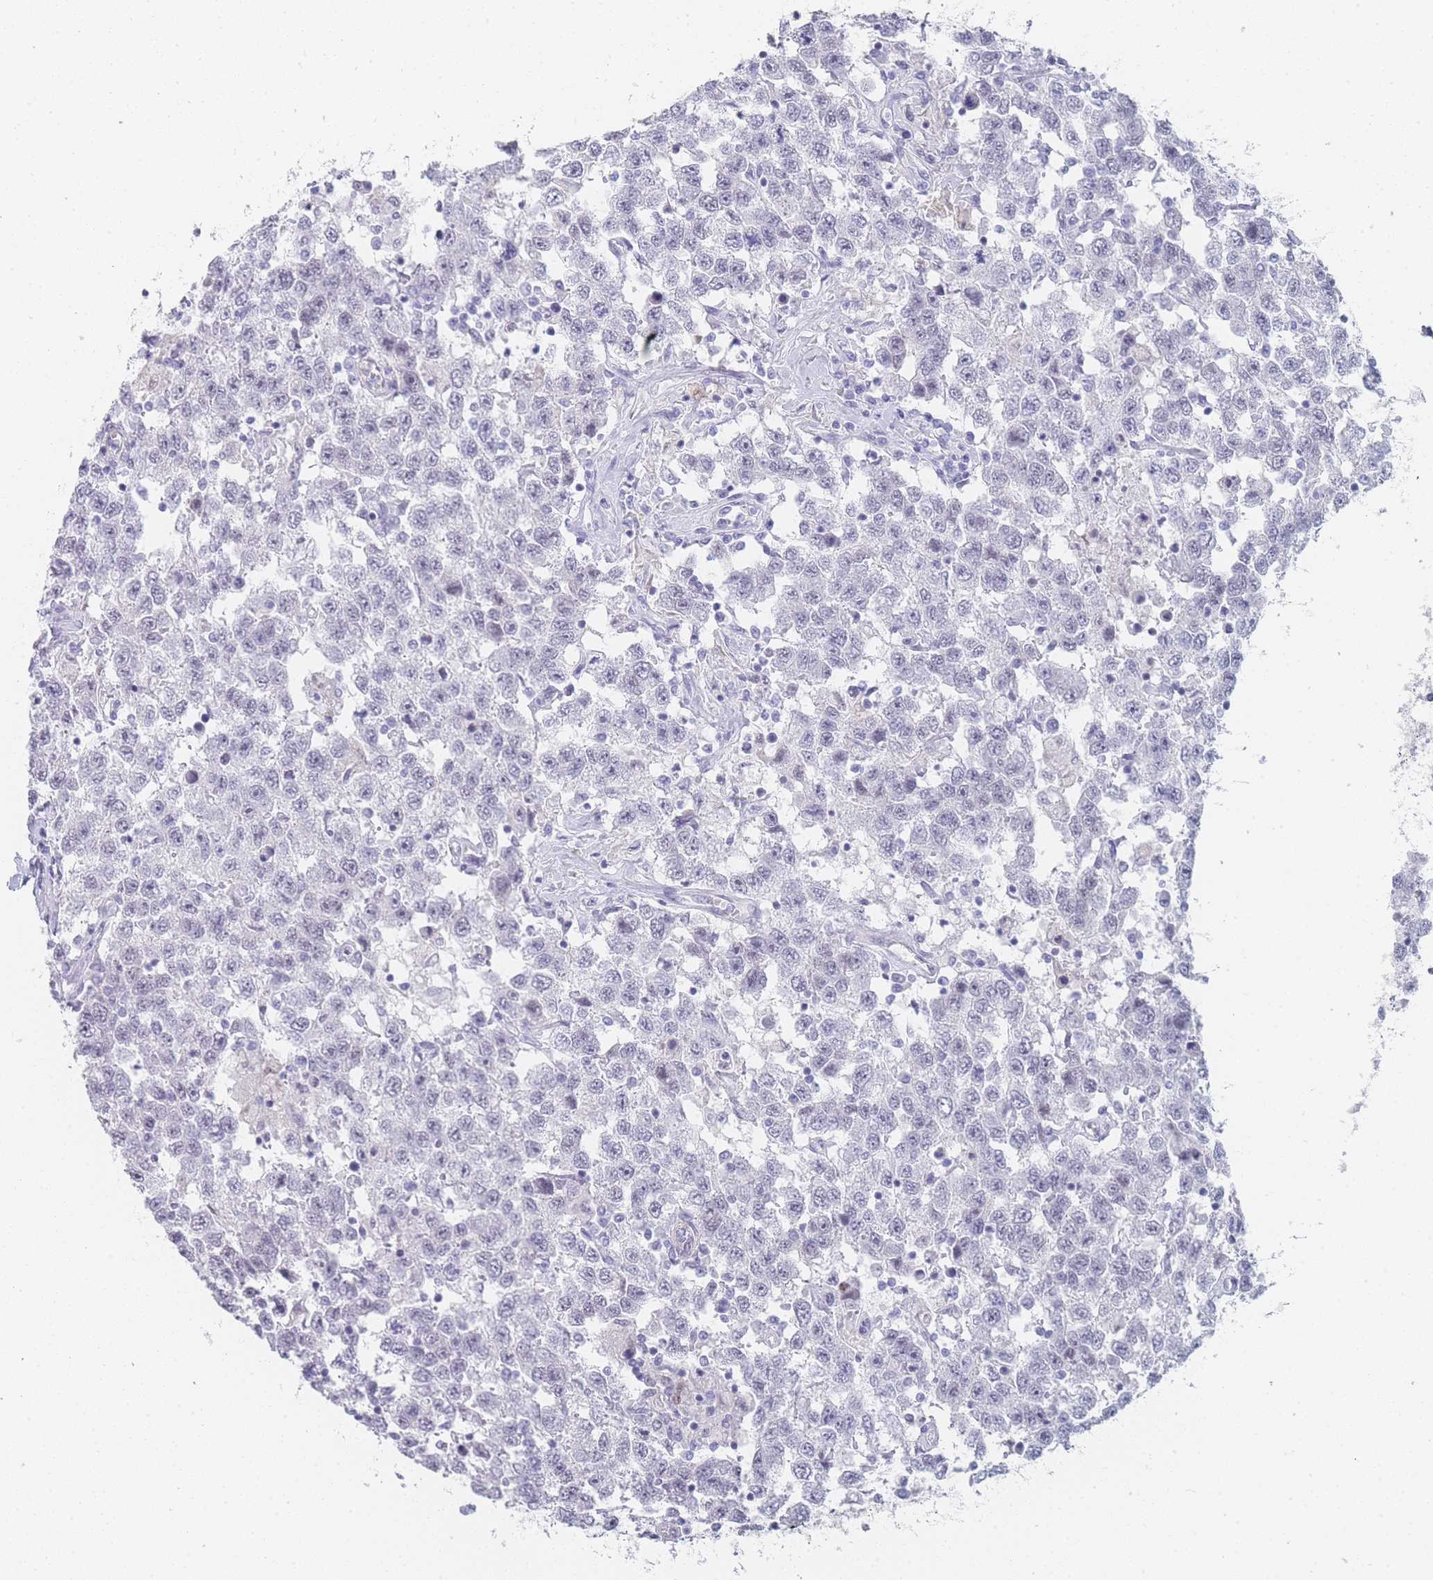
{"staining": {"intensity": "negative", "quantity": "none", "location": "none"}, "tissue": "testis cancer", "cell_type": "Tumor cells", "image_type": "cancer", "snomed": [{"axis": "morphology", "description": "Seminoma, NOS"}, {"axis": "topography", "description": "Testis"}], "caption": "Immunohistochemistry of human seminoma (testis) demonstrates no expression in tumor cells.", "gene": "IMPG1", "patient": {"sex": "male", "age": 41}}